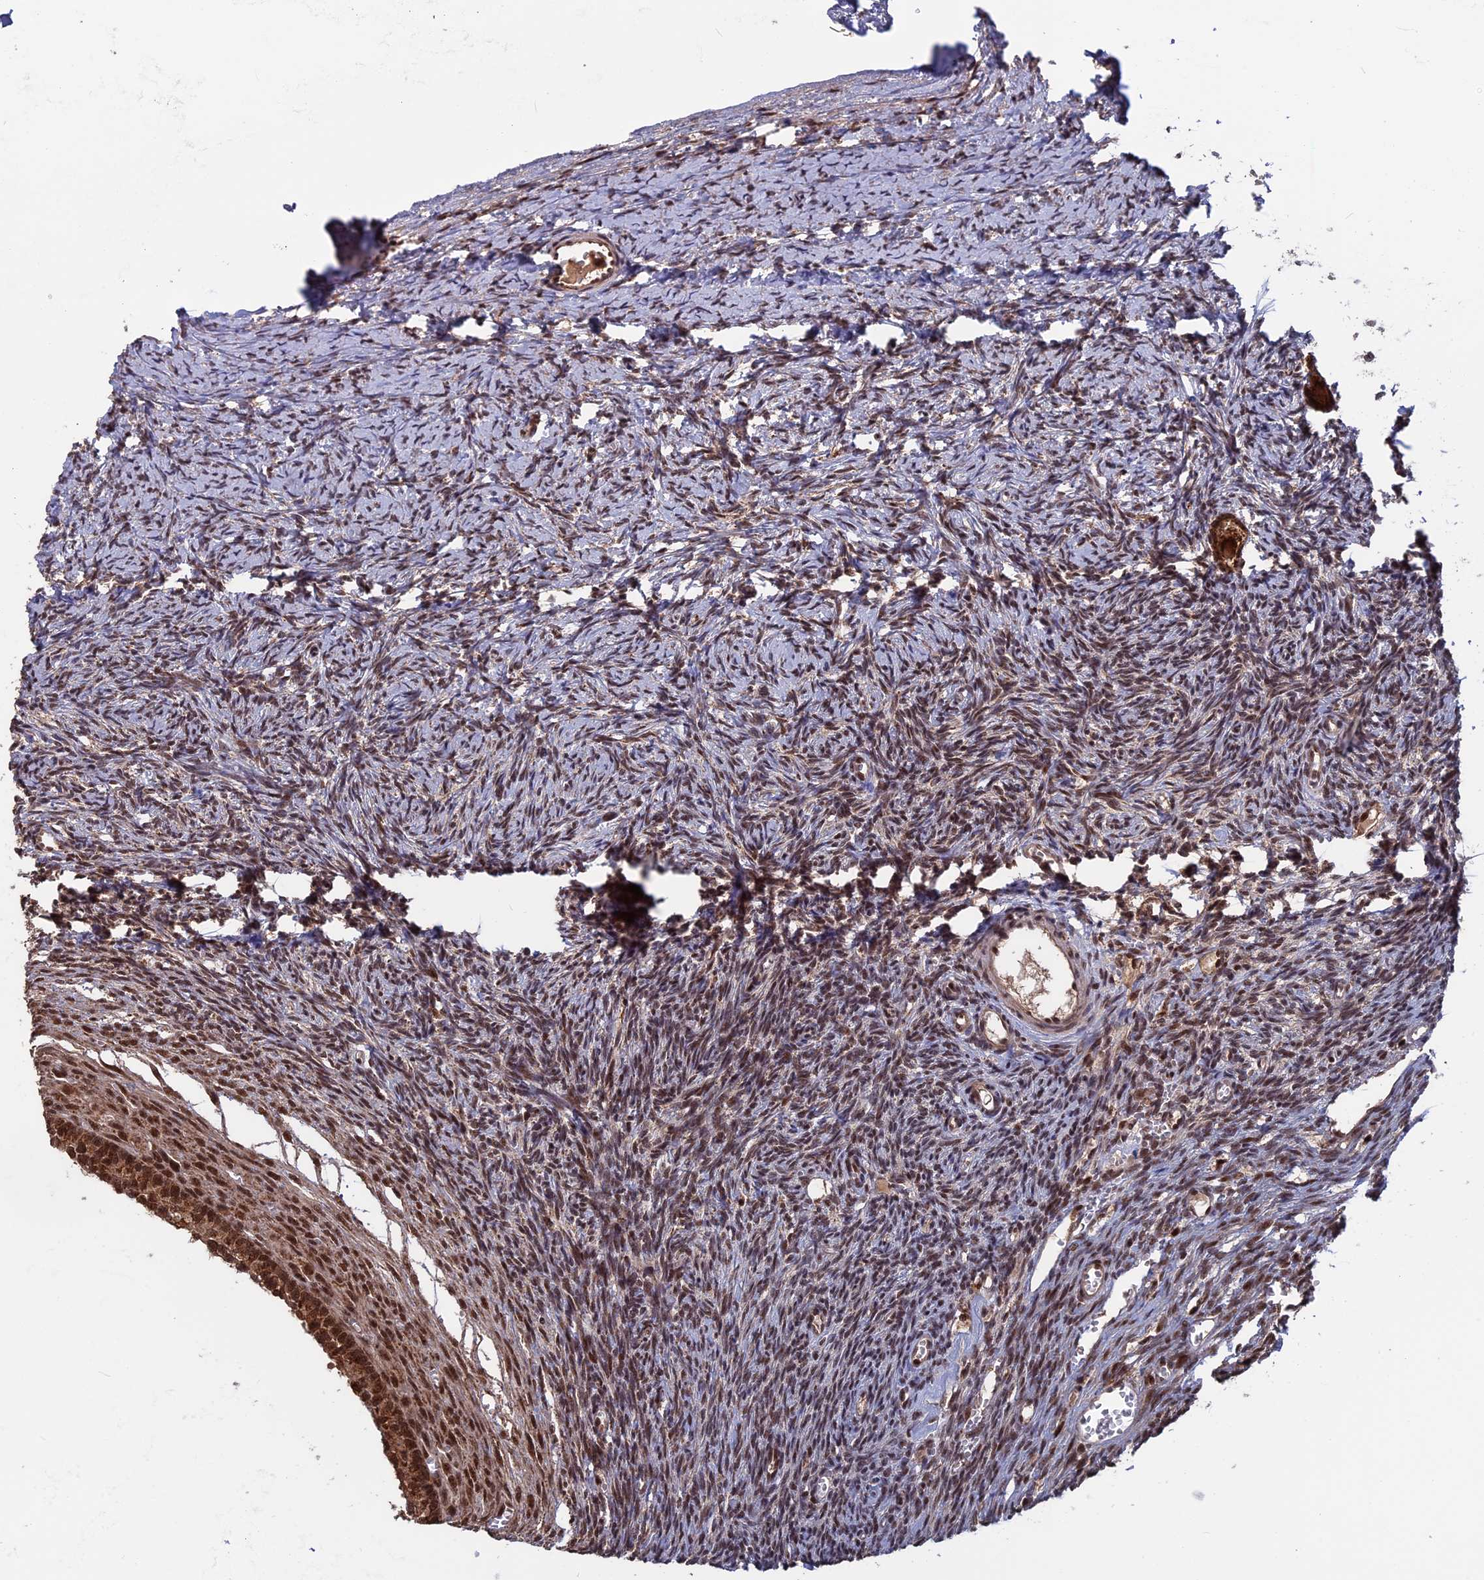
{"staining": {"intensity": "strong", "quantity": ">75%", "location": "cytoplasmic/membranous"}, "tissue": "ovary", "cell_type": "Follicle cells", "image_type": "normal", "snomed": [{"axis": "morphology", "description": "Normal tissue, NOS"}, {"axis": "topography", "description": "Ovary"}], "caption": "This image reveals immunohistochemistry (IHC) staining of benign human ovary, with high strong cytoplasmic/membranous staining in about >75% of follicle cells.", "gene": "CACTIN", "patient": {"sex": "female", "age": 39}}